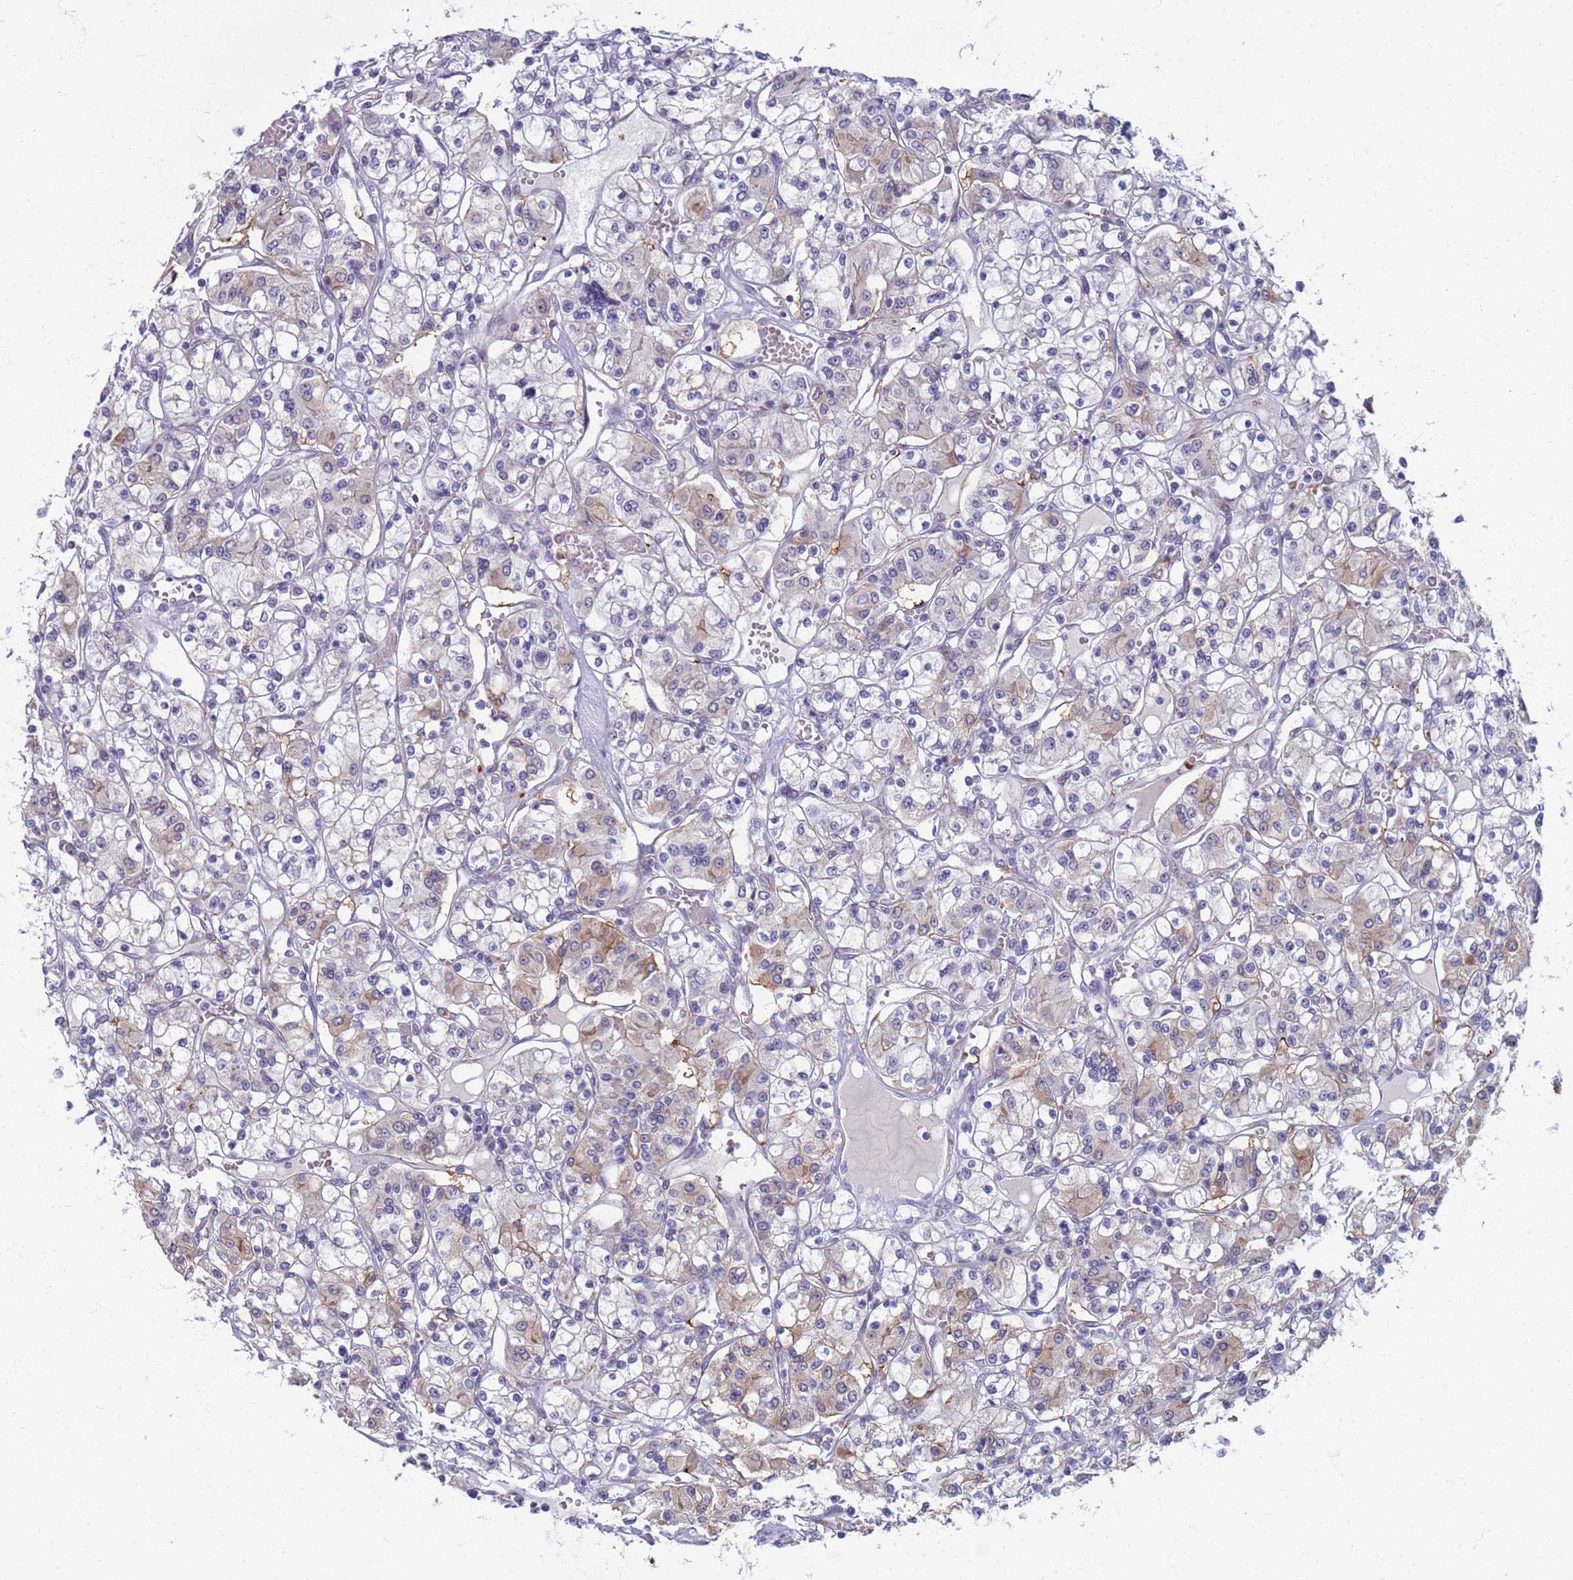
{"staining": {"intensity": "weak", "quantity": "<25%", "location": "cytoplasmic/membranous"}, "tissue": "renal cancer", "cell_type": "Tumor cells", "image_type": "cancer", "snomed": [{"axis": "morphology", "description": "Adenocarcinoma, NOS"}, {"axis": "topography", "description": "Kidney"}], "caption": "An image of human renal cancer (adenocarcinoma) is negative for staining in tumor cells.", "gene": "CLCA2", "patient": {"sex": "female", "age": 59}}